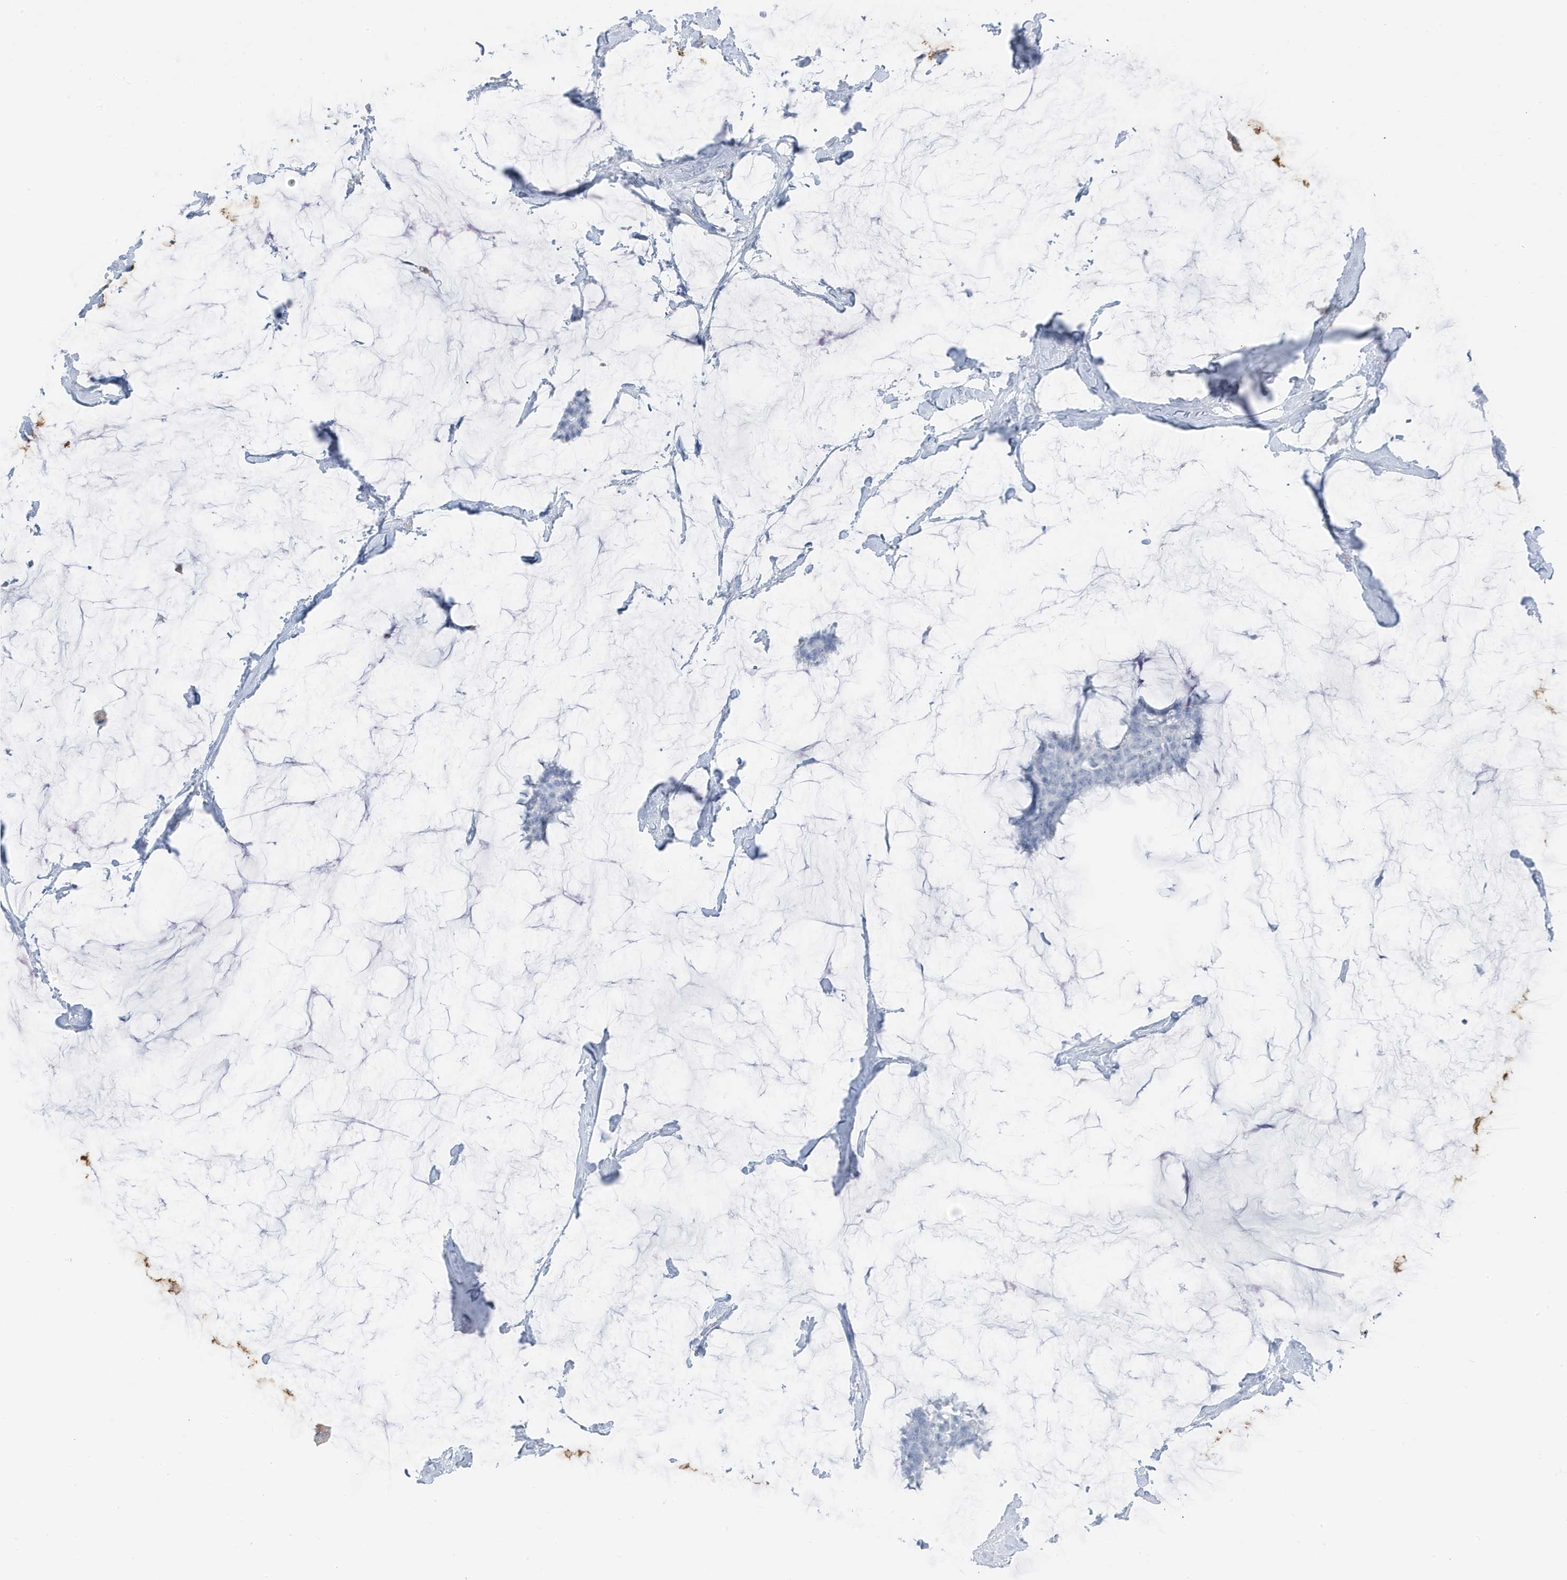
{"staining": {"intensity": "negative", "quantity": "none", "location": "none"}, "tissue": "breast cancer", "cell_type": "Tumor cells", "image_type": "cancer", "snomed": [{"axis": "morphology", "description": "Duct carcinoma"}, {"axis": "topography", "description": "Breast"}], "caption": "Immunohistochemistry micrograph of neoplastic tissue: breast cancer (intraductal carcinoma) stained with DAB exhibits no significant protein positivity in tumor cells. (DAB (3,3'-diaminobenzidine) immunohistochemistry visualized using brightfield microscopy, high magnification).", "gene": "ZFP64", "patient": {"sex": "female", "age": 93}}